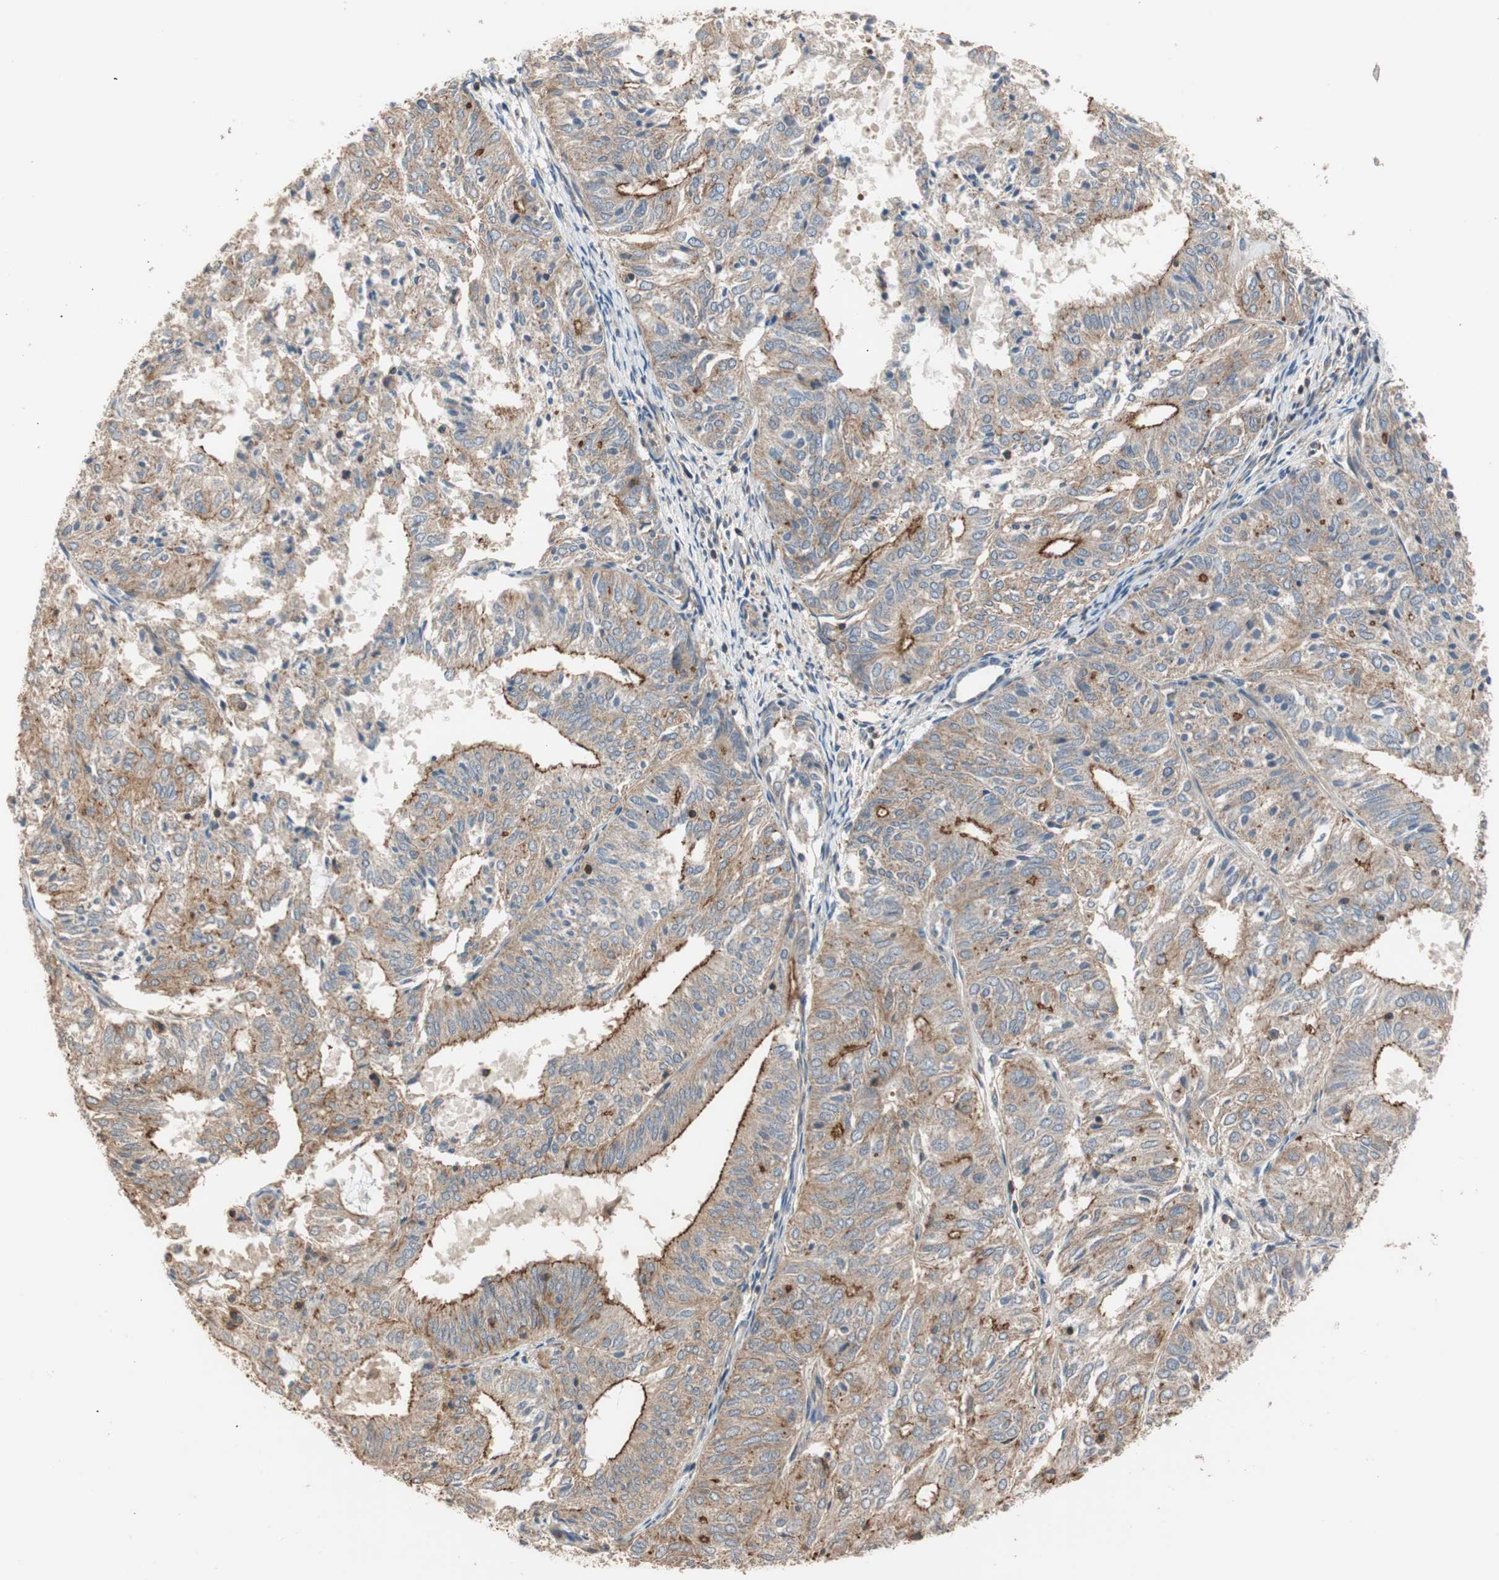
{"staining": {"intensity": "strong", "quantity": ">75%", "location": "cytoplasmic/membranous"}, "tissue": "endometrial cancer", "cell_type": "Tumor cells", "image_type": "cancer", "snomed": [{"axis": "morphology", "description": "Adenocarcinoma, NOS"}, {"axis": "topography", "description": "Uterus"}], "caption": "Protein analysis of endometrial cancer (adenocarcinoma) tissue exhibits strong cytoplasmic/membranous positivity in about >75% of tumor cells.", "gene": "MAP4K2", "patient": {"sex": "female", "age": 60}}